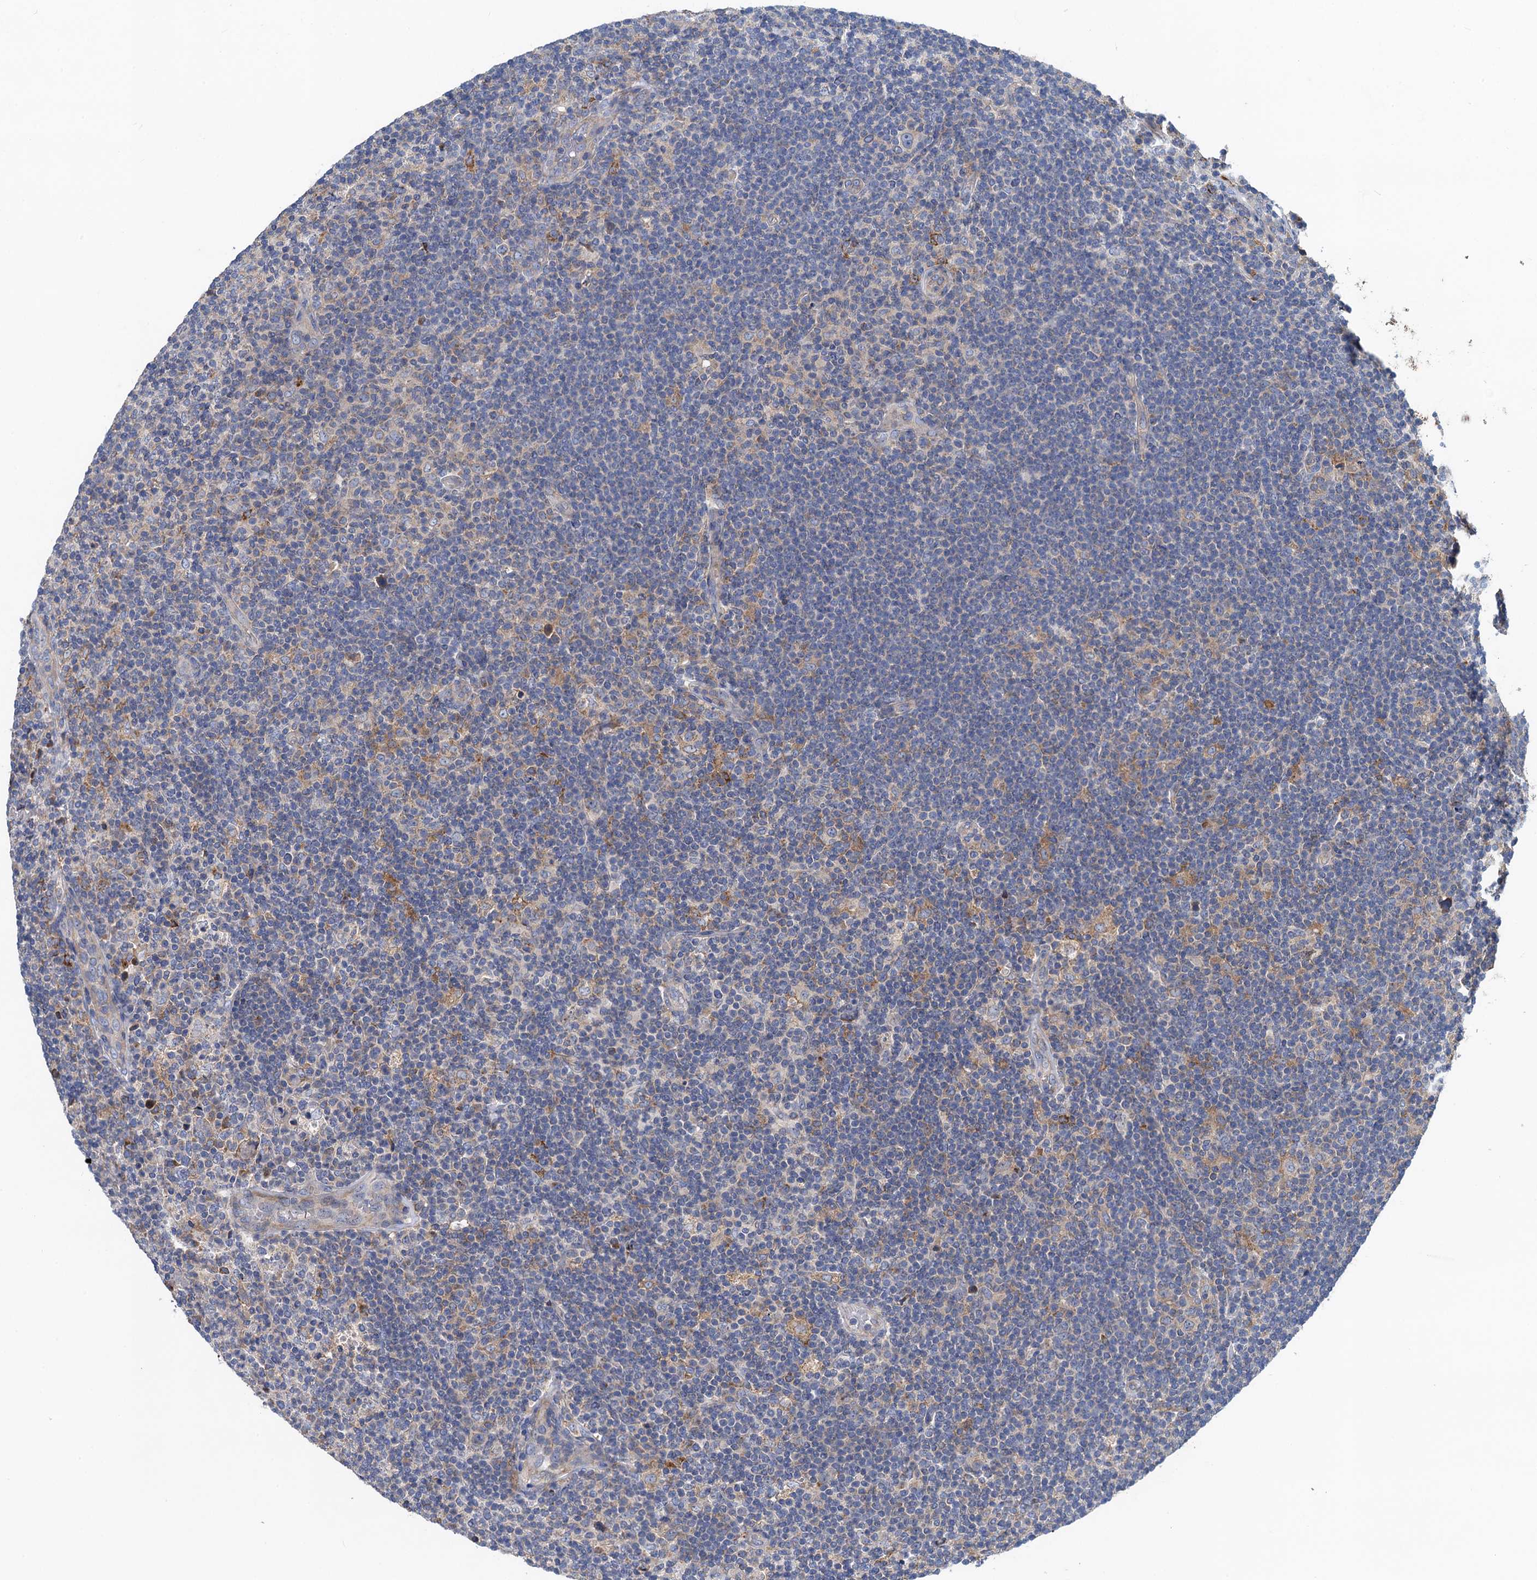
{"staining": {"intensity": "negative", "quantity": "none", "location": "none"}, "tissue": "lymphoma", "cell_type": "Tumor cells", "image_type": "cancer", "snomed": [{"axis": "morphology", "description": "Hodgkin's disease, NOS"}, {"axis": "topography", "description": "Lymph node"}], "caption": "DAB (3,3'-diaminobenzidine) immunohistochemical staining of Hodgkin's disease reveals no significant expression in tumor cells.", "gene": "SNAP29", "patient": {"sex": "female", "age": 57}}